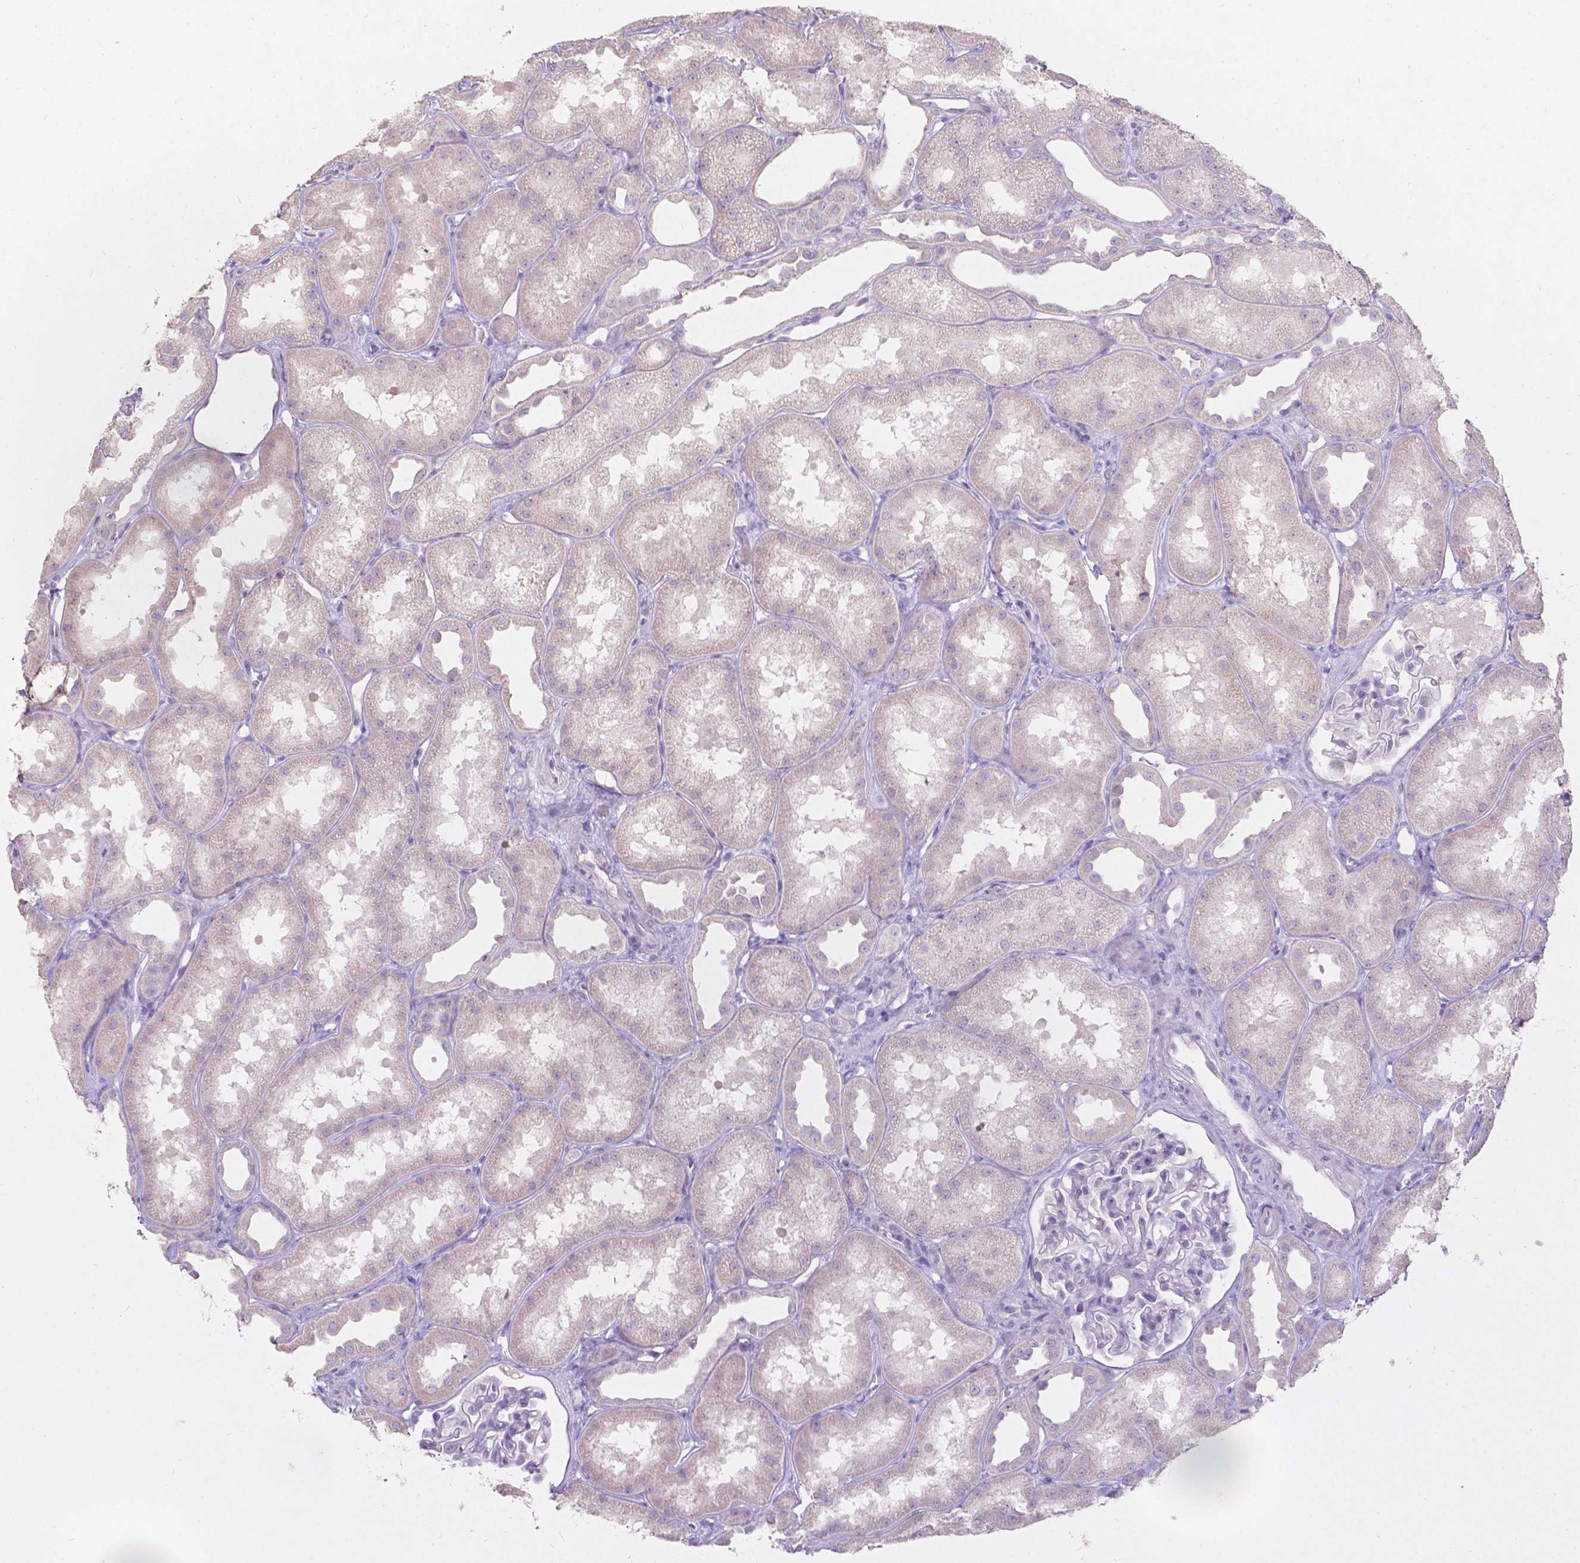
{"staining": {"intensity": "negative", "quantity": "none", "location": "none"}, "tissue": "kidney", "cell_type": "Cells in glomeruli", "image_type": "normal", "snomed": [{"axis": "morphology", "description": "Normal tissue, NOS"}, {"axis": "topography", "description": "Kidney"}], "caption": "High magnification brightfield microscopy of normal kidney stained with DAB (brown) and counterstained with hematoxylin (blue): cells in glomeruli show no significant positivity. The staining was performed using DAB (3,3'-diaminobenzidine) to visualize the protein expression in brown, while the nuclei were stained in blue with hematoxylin (Magnification: 20x).", "gene": "DCAF4L1", "patient": {"sex": "male", "age": 61}}